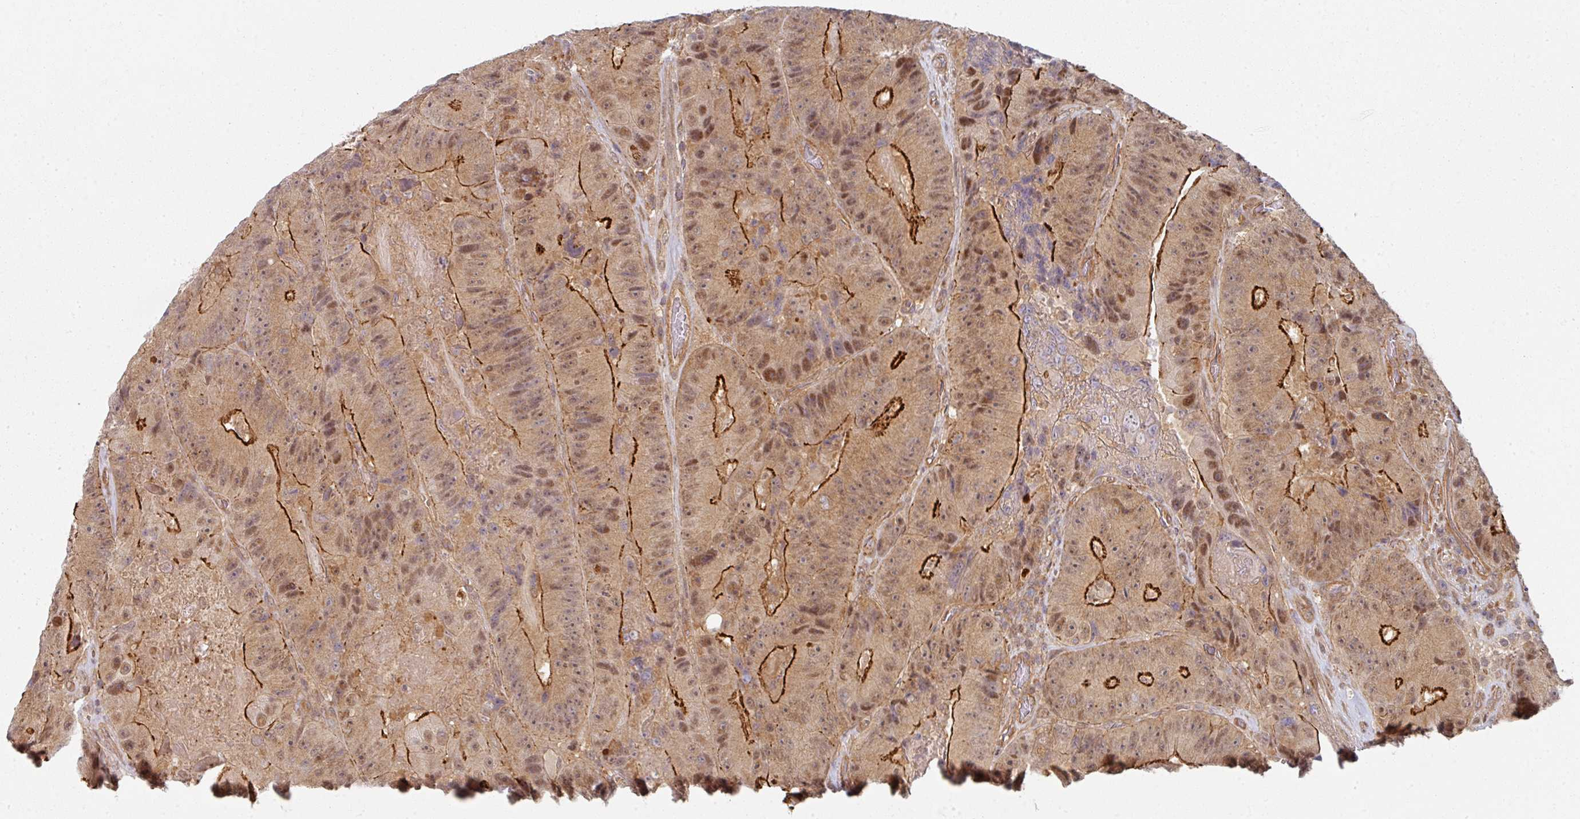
{"staining": {"intensity": "strong", "quantity": "25%-75%", "location": "cytoplasmic/membranous,nuclear"}, "tissue": "colorectal cancer", "cell_type": "Tumor cells", "image_type": "cancer", "snomed": [{"axis": "morphology", "description": "Adenocarcinoma, NOS"}, {"axis": "topography", "description": "Colon"}], "caption": "Protein staining demonstrates strong cytoplasmic/membranous and nuclear staining in approximately 25%-75% of tumor cells in adenocarcinoma (colorectal). (Brightfield microscopy of DAB IHC at high magnification).", "gene": "PSME3IP1", "patient": {"sex": "female", "age": 86}}